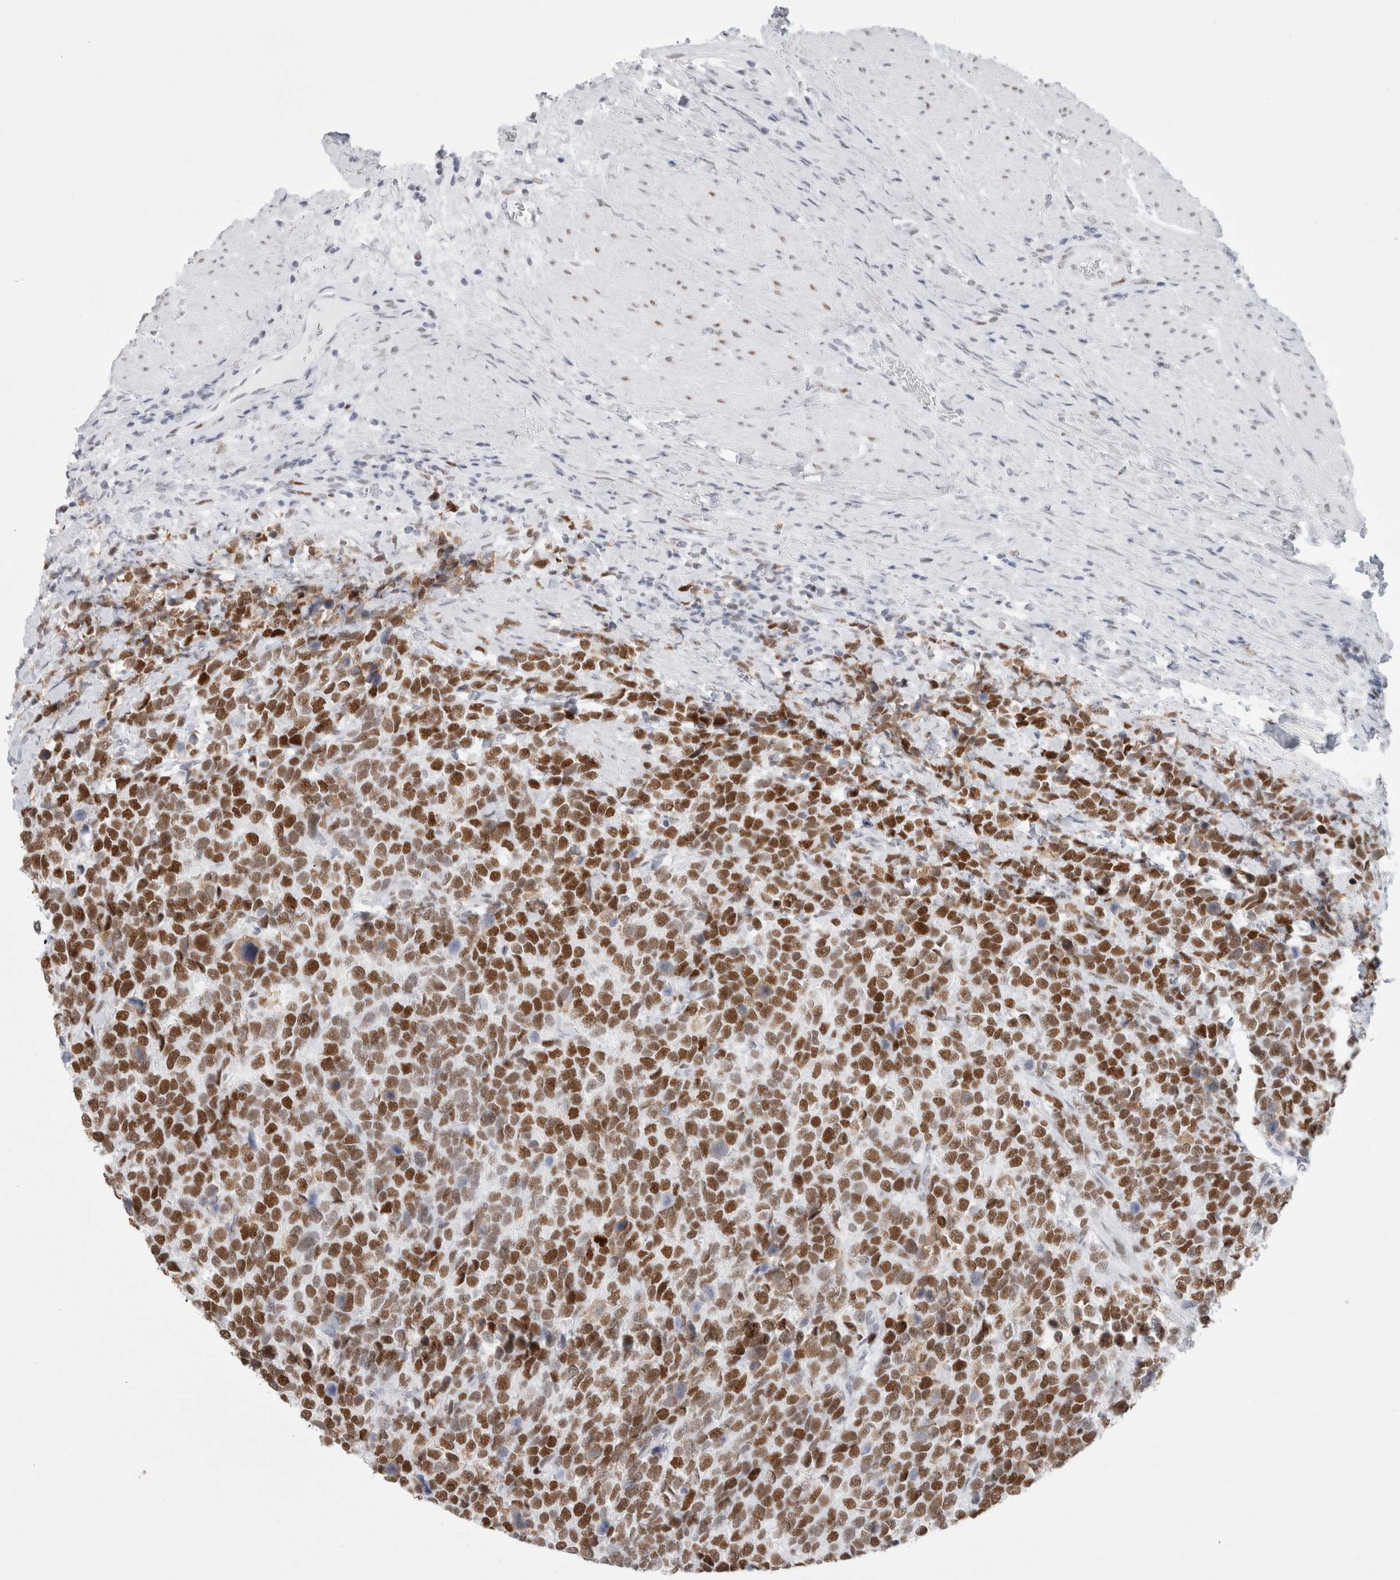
{"staining": {"intensity": "strong", "quantity": ">75%", "location": "nuclear"}, "tissue": "urothelial cancer", "cell_type": "Tumor cells", "image_type": "cancer", "snomed": [{"axis": "morphology", "description": "Urothelial carcinoma, High grade"}, {"axis": "topography", "description": "Urinary bladder"}], "caption": "Immunohistochemical staining of human high-grade urothelial carcinoma displays high levels of strong nuclear expression in approximately >75% of tumor cells. (IHC, brightfield microscopy, high magnification).", "gene": "SMARCC1", "patient": {"sex": "female", "age": 82}}